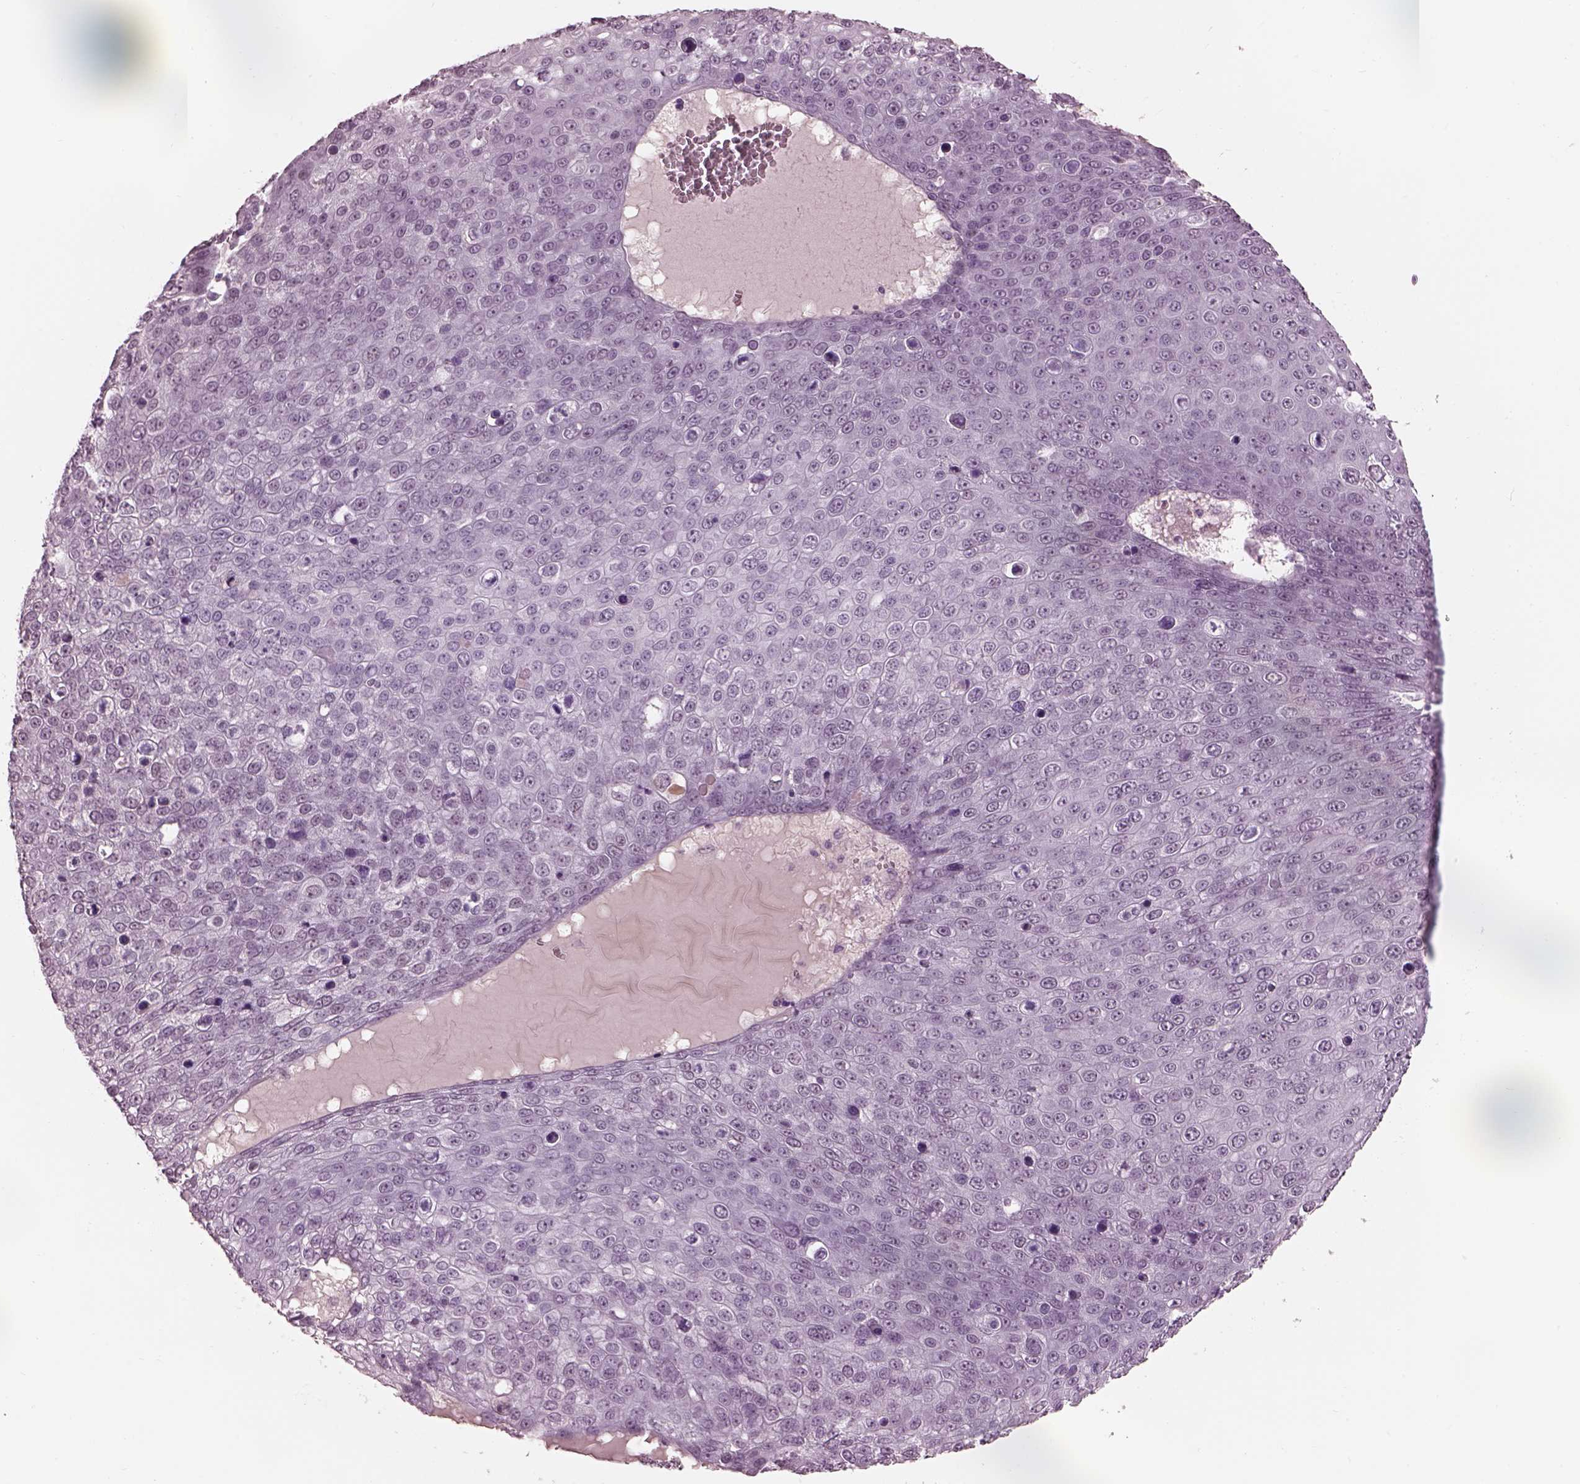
{"staining": {"intensity": "negative", "quantity": "none", "location": "none"}, "tissue": "skin cancer", "cell_type": "Tumor cells", "image_type": "cancer", "snomed": [{"axis": "morphology", "description": "Squamous cell carcinoma, NOS"}, {"axis": "topography", "description": "Skin"}], "caption": "High magnification brightfield microscopy of skin cancer stained with DAB (brown) and counterstained with hematoxylin (blue): tumor cells show no significant staining. (DAB (3,3'-diaminobenzidine) immunohistochemistry (IHC) with hematoxylin counter stain).", "gene": "GARIN4", "patient": {"sex": "male", "age": 71}}